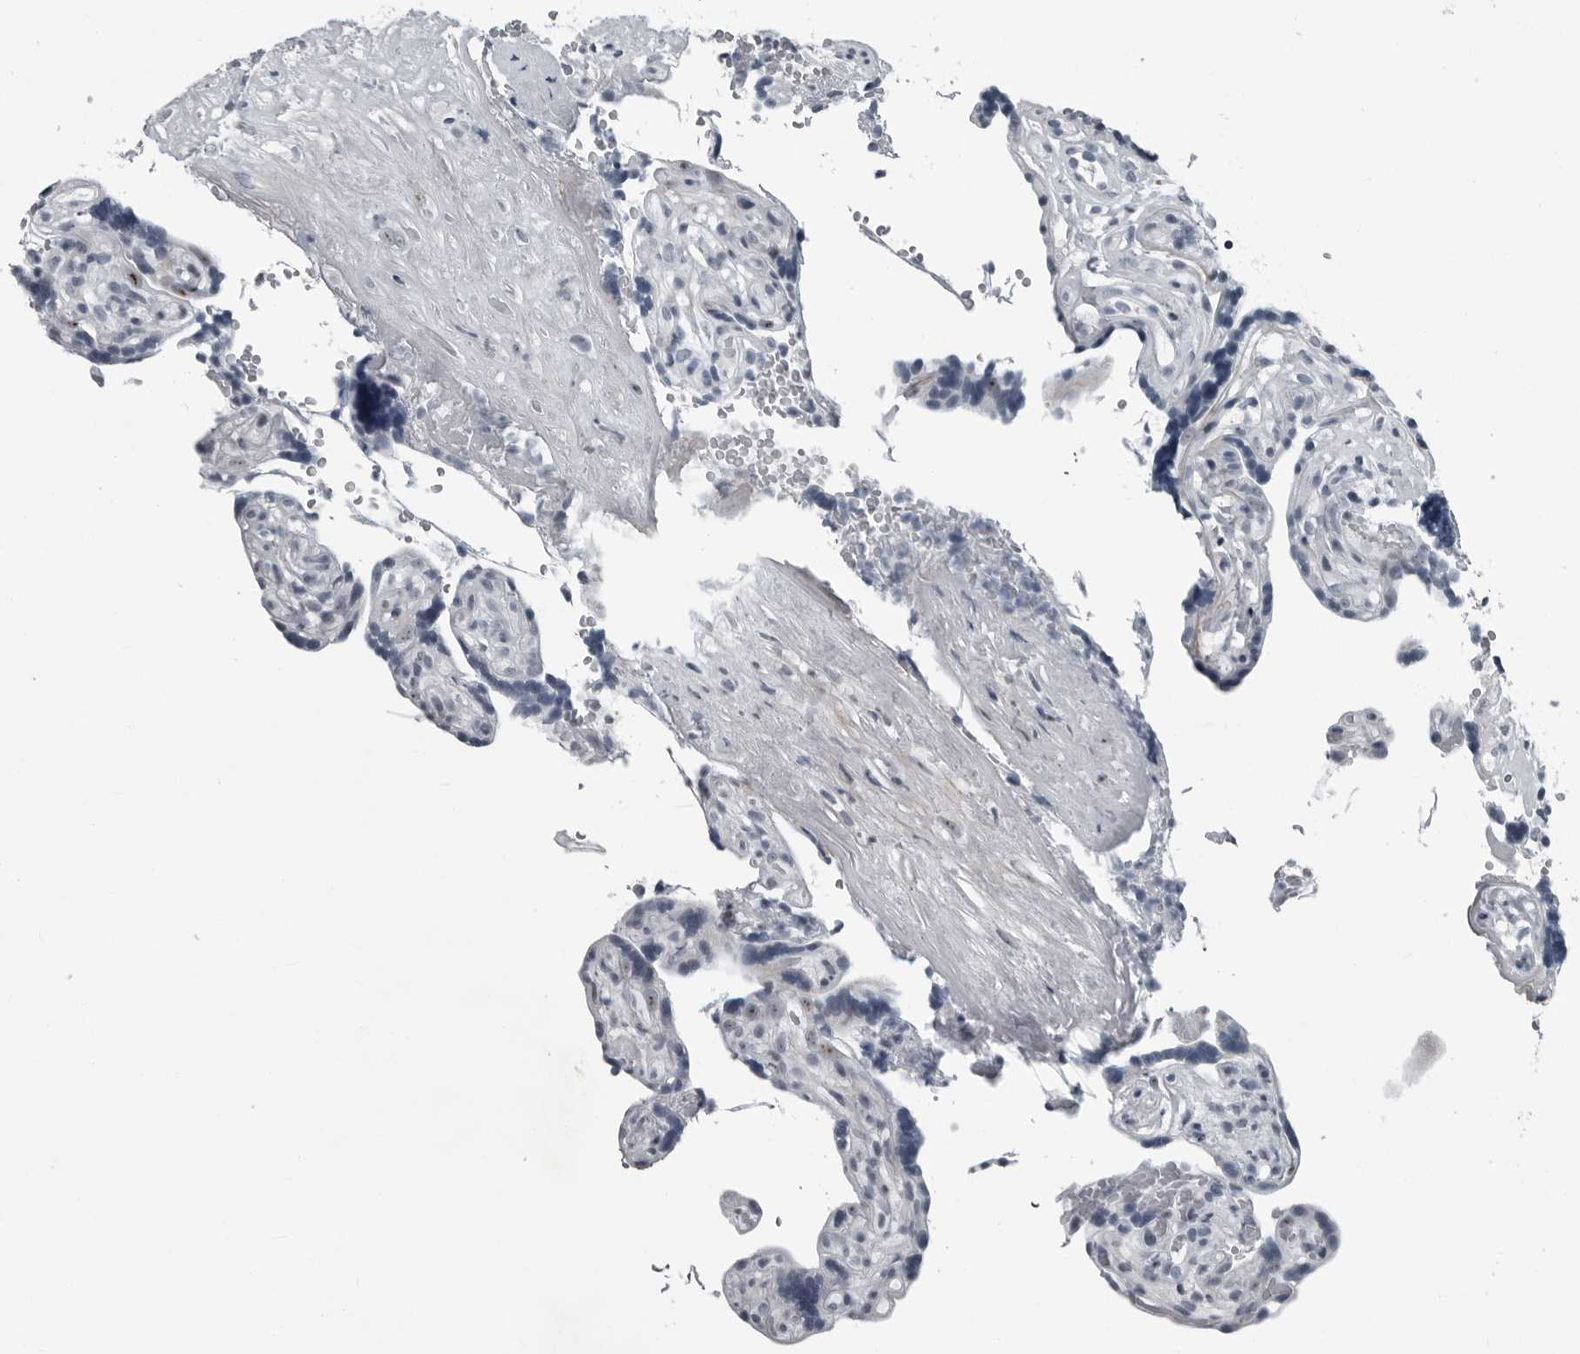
{"staining": {"intensity": "weak", "quantity": "<25%", "location": "cytoplasmic/membranous"}, "tissue": "placenta", "cell_type": "Decidual cells", "image_type": "normal", "snomed": [{"axis": "morphology", "description": "Normal tissue, NOS"}, {"axis": "topography", "description": "Placenta"}], "caption": "There is no significant expression in decidual cells of placenta. Brightfield microscopy of immunohistochemistry (IHC) stained with DAB (brown) and hematoxylin (blue), captured at high magnification.", "gene": "PDCD11", "patient": {"sex": "female", "age": 30}}